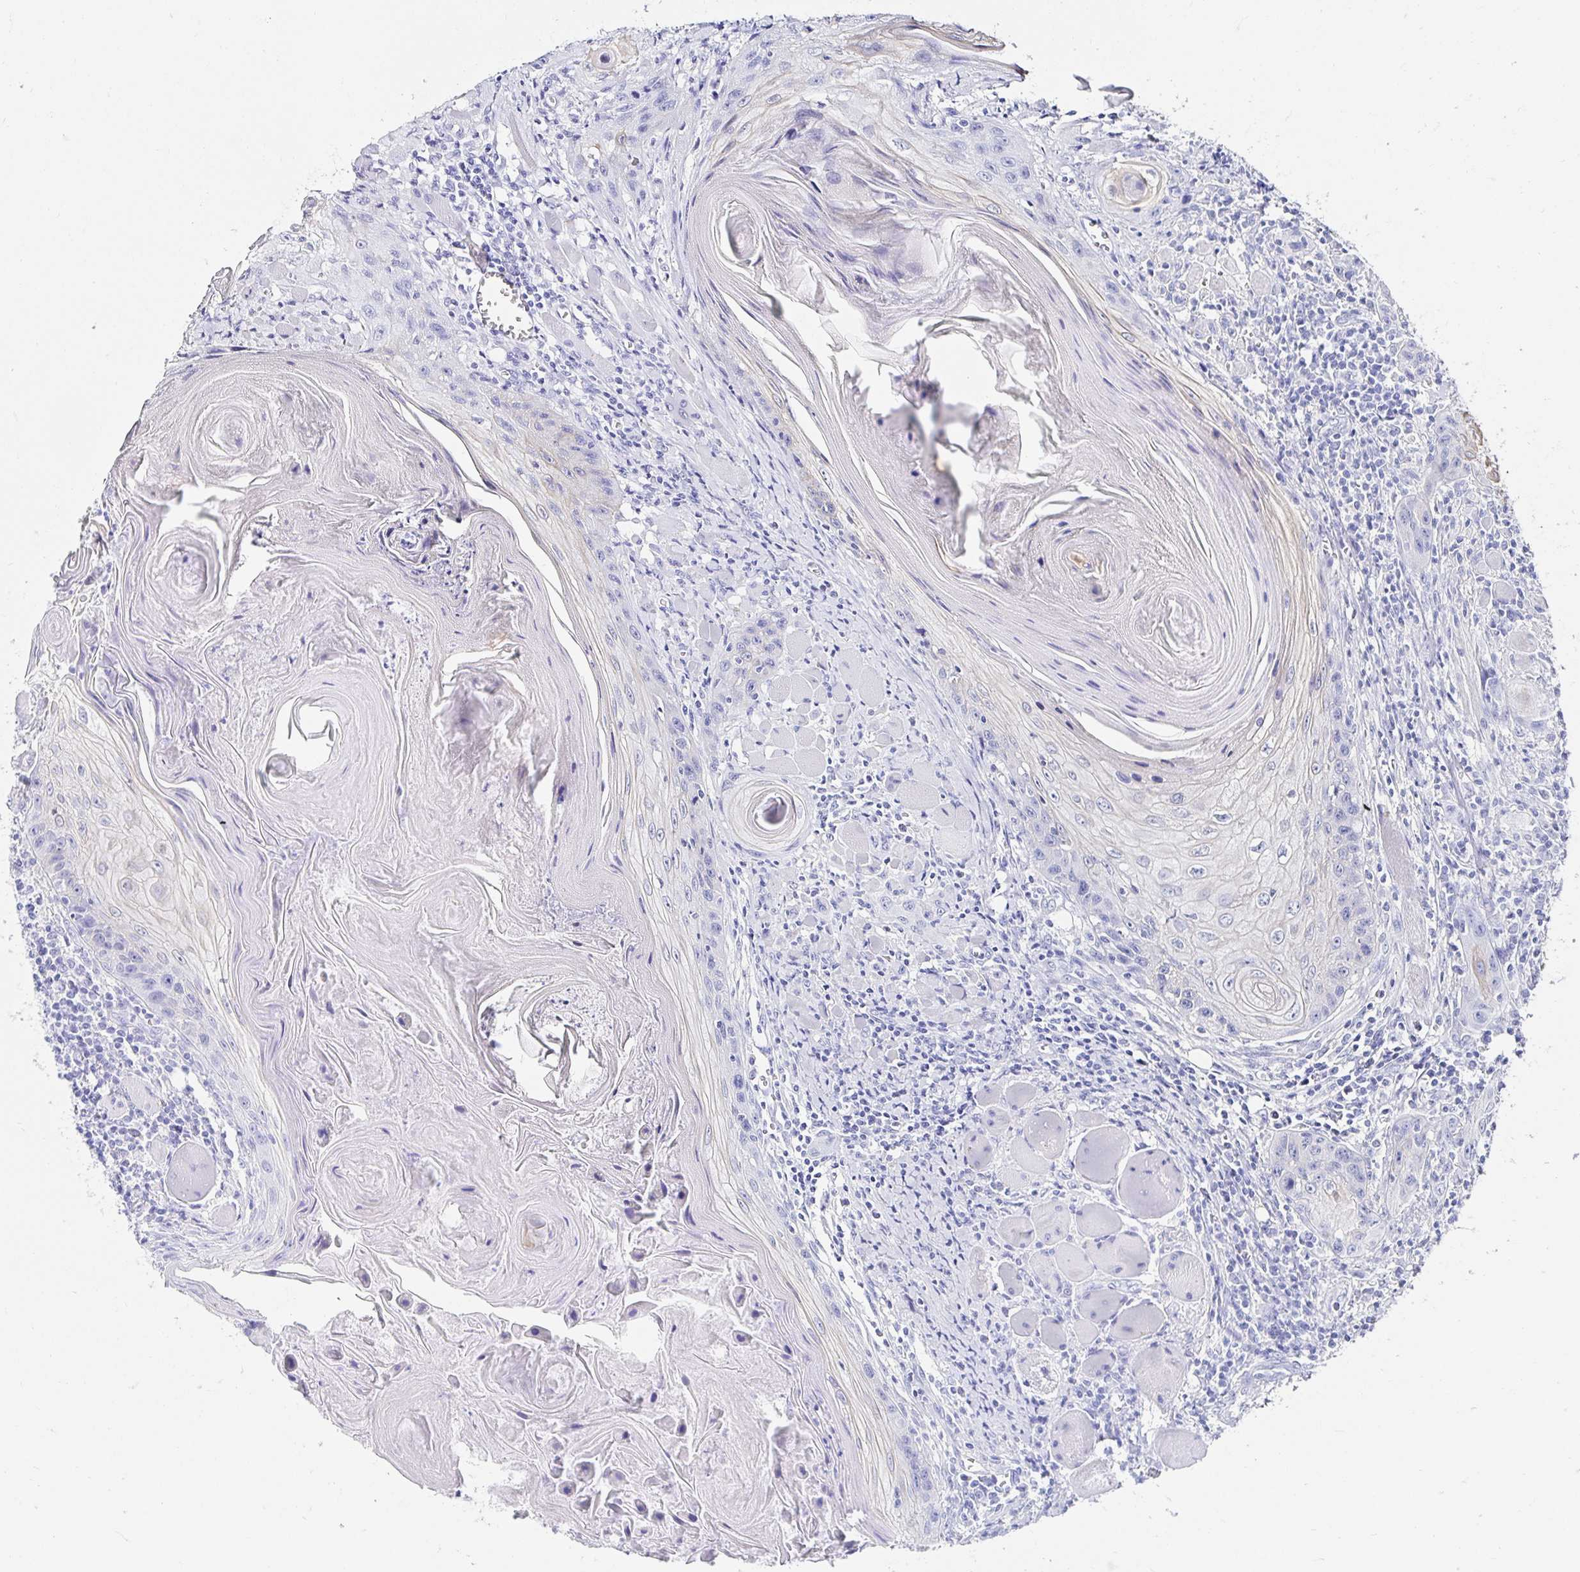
{"staining": {"intensity": "negative", "quantity": "none", "location": "none"}, "tissue": "head and neck cancer", "cell_type": "Tumor cells", "image_type": "cancer", "snomed": [{"axis": "morphology", "description": "Squamous cell carcinoma, NOS"}, {"axis": "topography", "description": "Oral tissue"}, {"axis": "topography", "description": "Head-Neck"}], "caption": "Immunohistochemistry (IHC) image of human head and neck squamous cell carcinoma stained for a protein (brown), which exhibits no staining in tumor cells.", "gene": "CA9", "patient": {"sex": "male", "age": 58}}